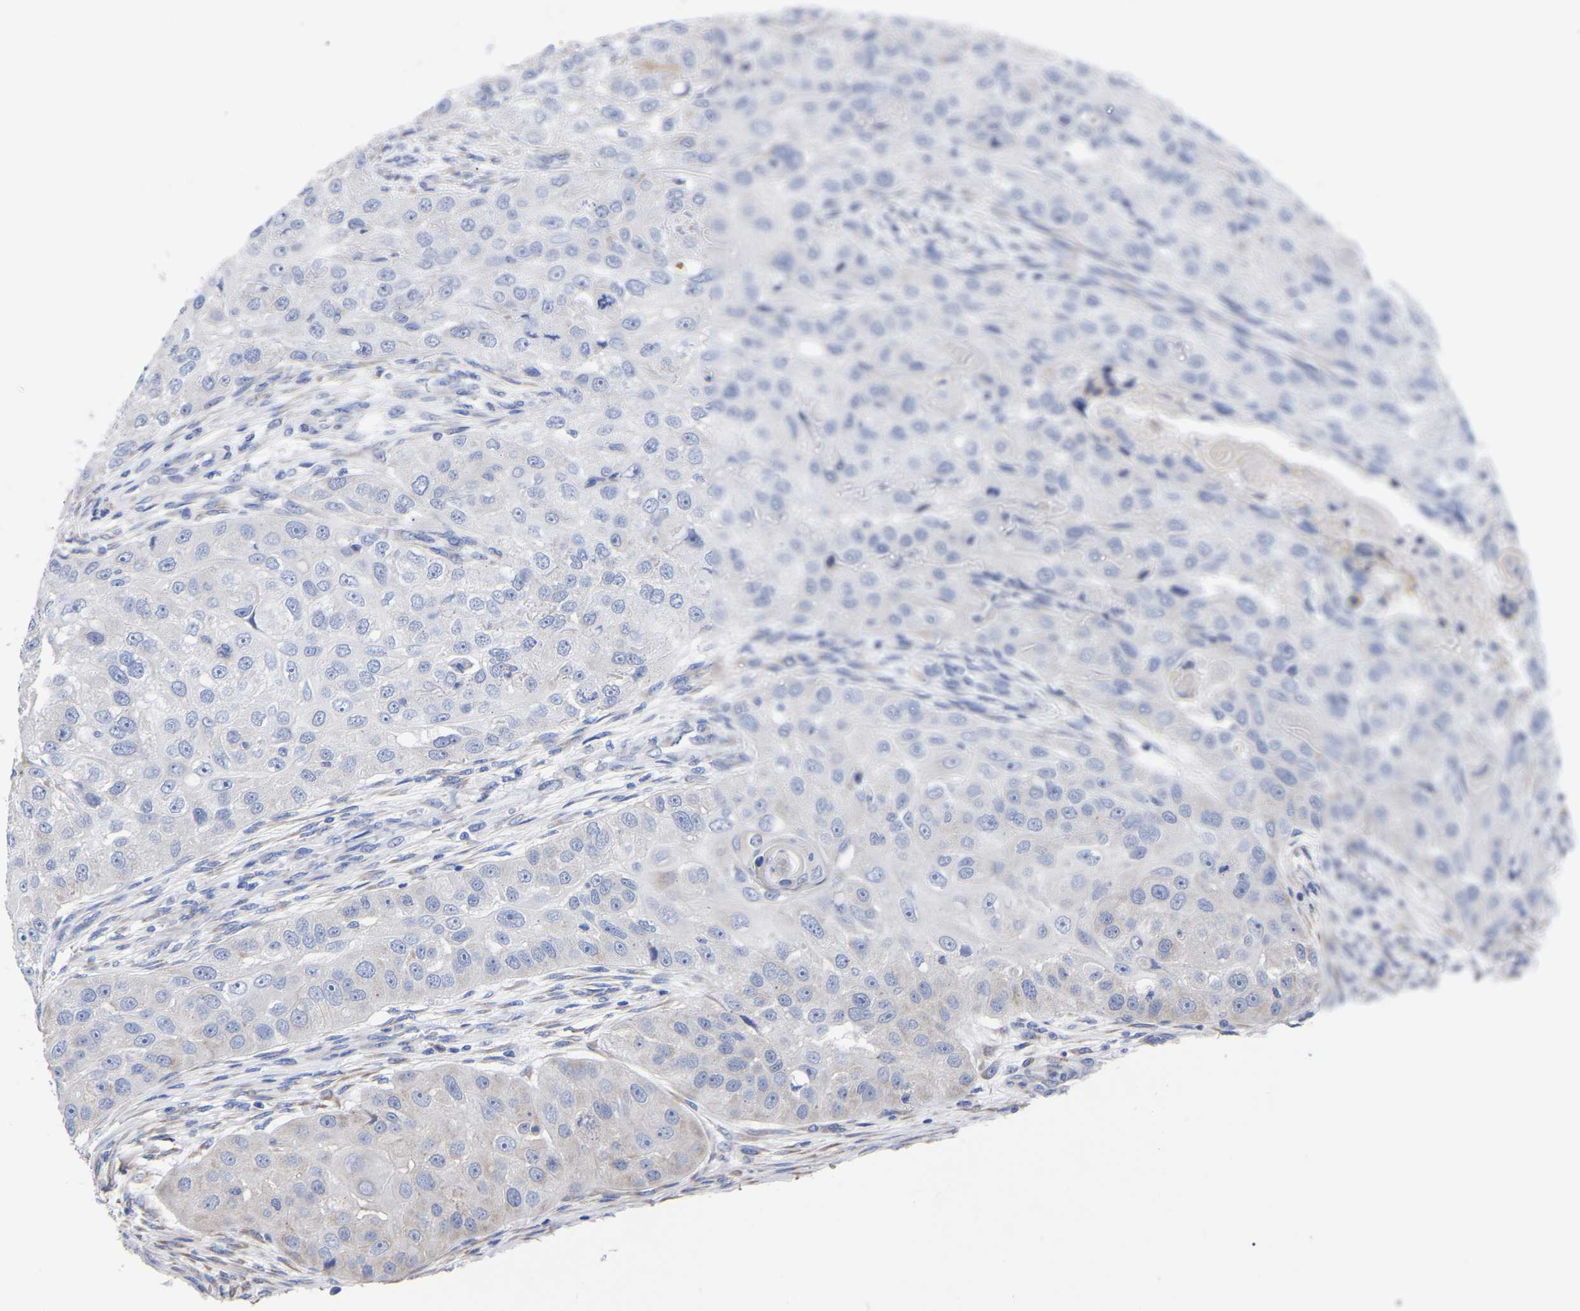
{"staining": {"intensity": "negative", "quantity": "none", "location": "none"}, "tissue": "head and neck cancer", "cell_type": "Tumor cells", "image_type": "cancer", "snomed": [{"axis": "morphology", "description": "Normal tissue, NOS"}, {"axis": "morphology", "description": "Squamous cell carcinoma, NOS"}, {"axis": "topography", "description": "Skeletal muscle"}, {"axis": "topography", "description": "Head-Neck"}], "caption": "Immunohistochemistry (IHC) photomicrograph of head and neck squamous cell carcinoma stained for a protein (brown), which shows no positivity in tumor cells. (Brightfield microscopy of DAB IHC at high magnification).", "gene": "GDF3", "patient": {"sex": "male", "age": 51}}